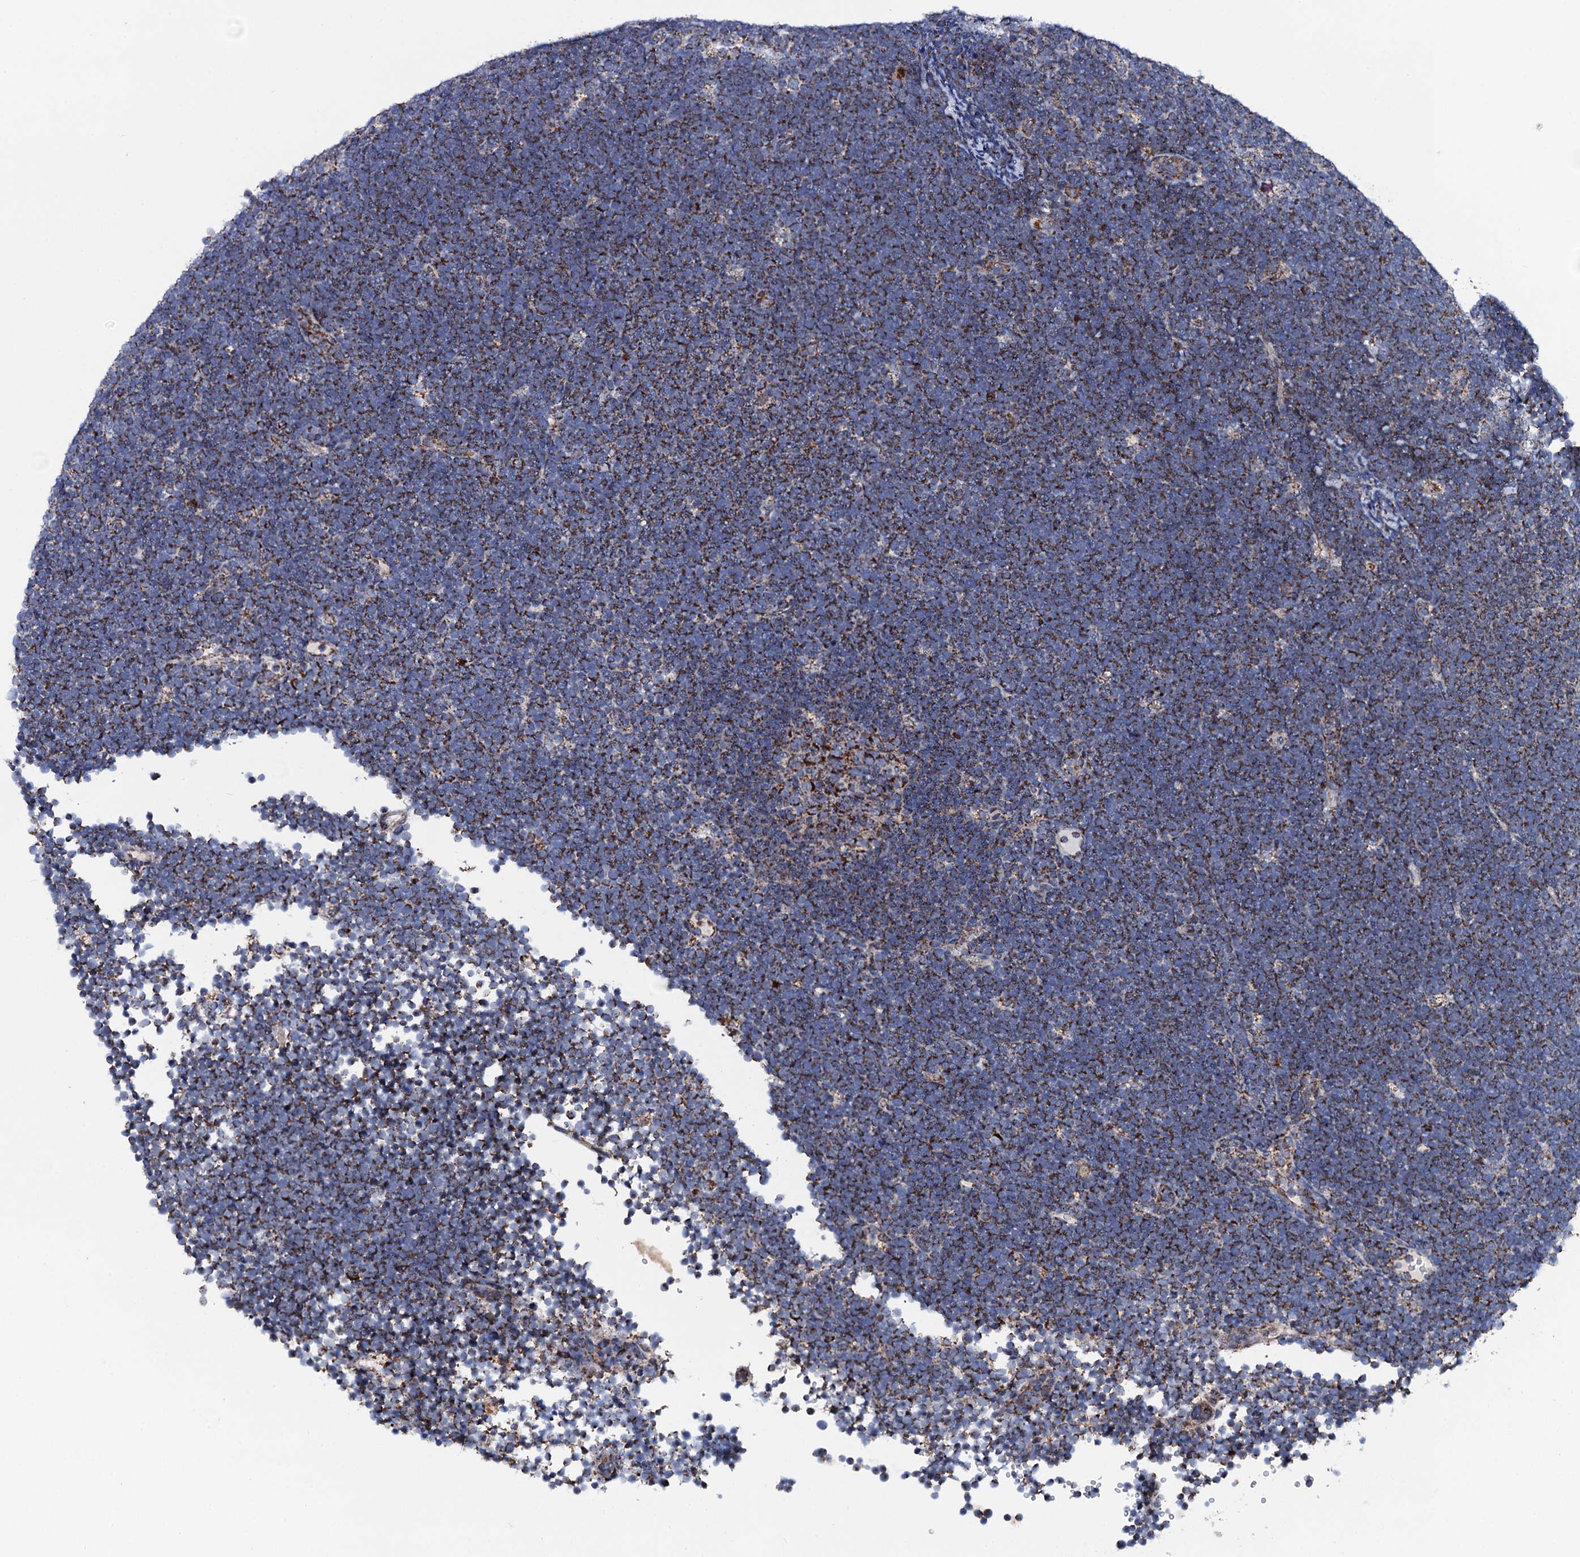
{"staining": {"intensity": "moderate", "quantity": "25%-75%", "location": "cytoplasmic/membranous"}, "tissue": "lymphoma", "cell_type": "Tumor cells", "image_type": "cancer", "snomed": [{"axis": "morphology", "description": "Malignant lymphoma, non-Hodgkin's type, High grade"}, {"axis": "topography", "description": "Lymph node"}], "caption": "Protein analysis of malignant lymphoma, non-Hodgkin's type (high-grade) tissue displays moderate cytoplasmic/membranous staining in about 25%-75% of tumor cells.", "gene": "PTCD3", "patient": {"sex": "male", "age": 13}}